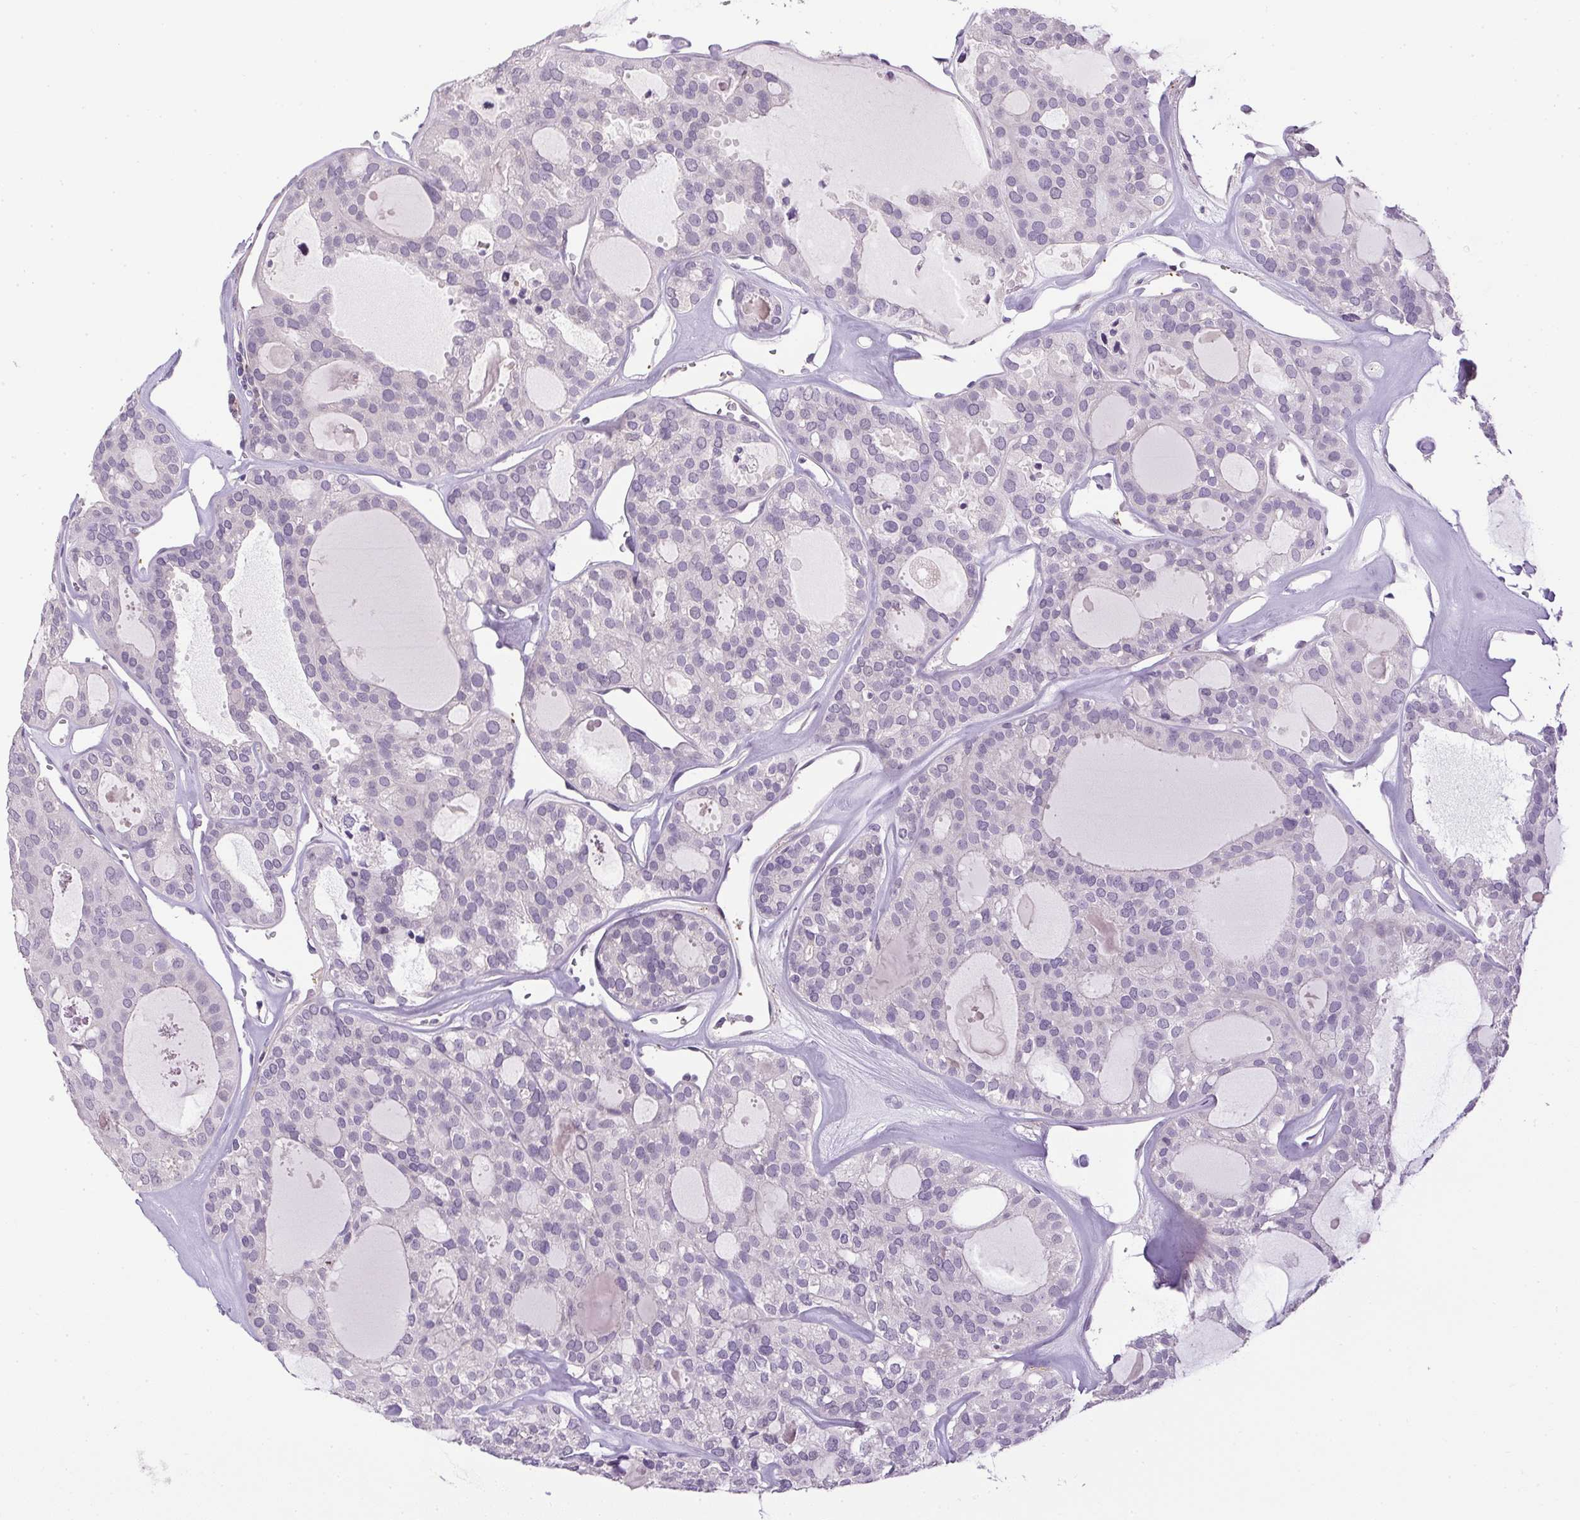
{"staining": {"intensity": "negative", "quantity": "none", "location": "none"}, "tissue": "thyroid cancer", "cell_type": "Tumor cells", "image_type": "cancer", "snomed": [{"axis": "morphology", "description": "Follicular adenoma carcinoma, NOS"}, {"axis": "topography", "description": "Thyroid gland"}], "caption": "Thyroid cancer stained for a protein using immunohistochemistry (IHC) demonstrates no positivity tumor cells.", "gene": "PRL", "patient": {"sex": "male", "age": 75}}